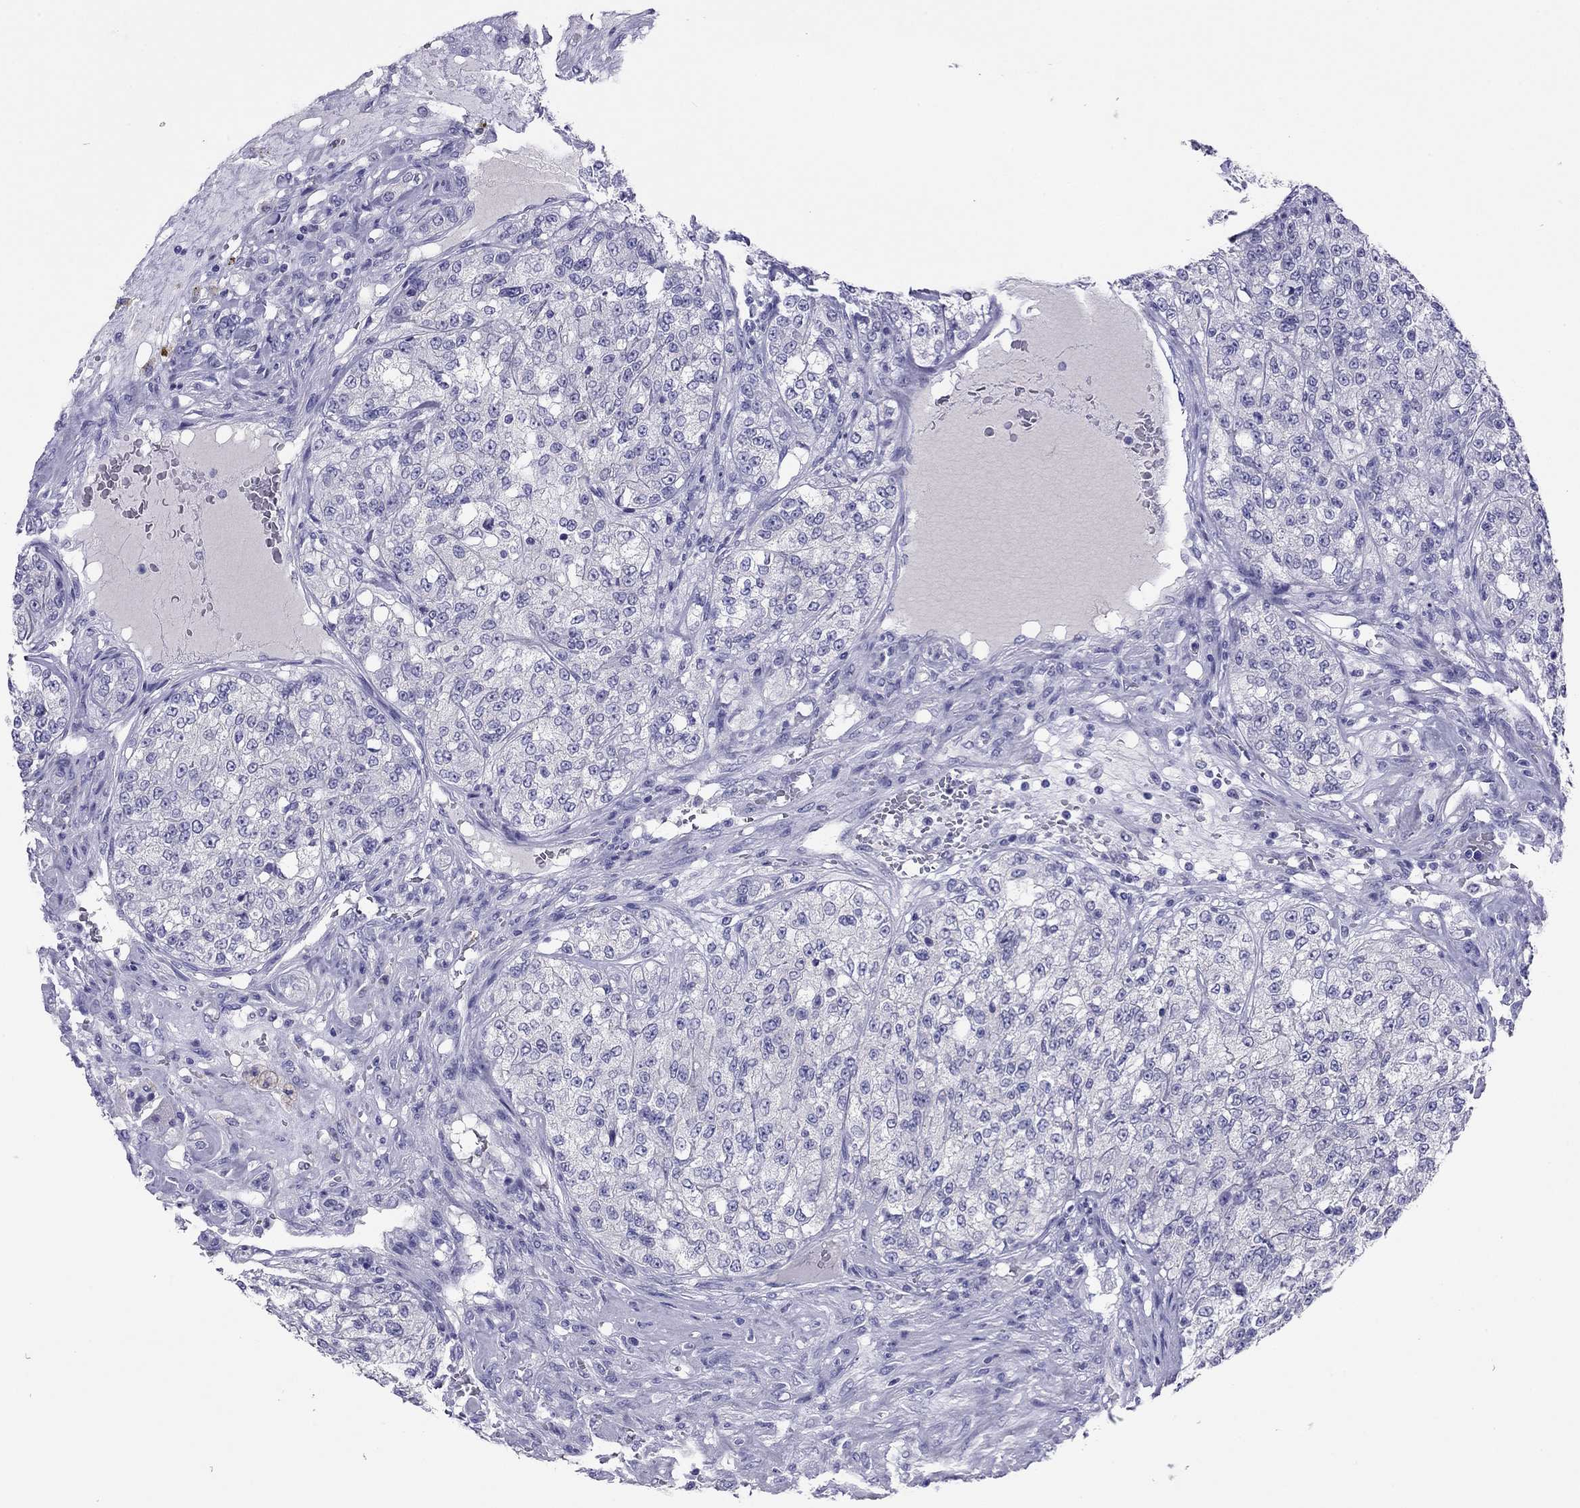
{"staining": {"intensity": "negative", "quantity": "none", "location": "none"}, "tissue": "renal cancer", "cell_type": "Tumor cells", "image_type": "cancer", "snomed": [{"axis": "morphology", "description": "Adenocarcinoma, NOS"}, {"axis": "topography", "description": "Kidney"}], "caption": "High power microscopy micrograph of an immunohistochemistry photomicrograph of renal cancer (adenocarcinoma), revealing no significant positivity in tumor cells.", "gene": "ODF4", "patient": {"sex": "female", "age": 63}}